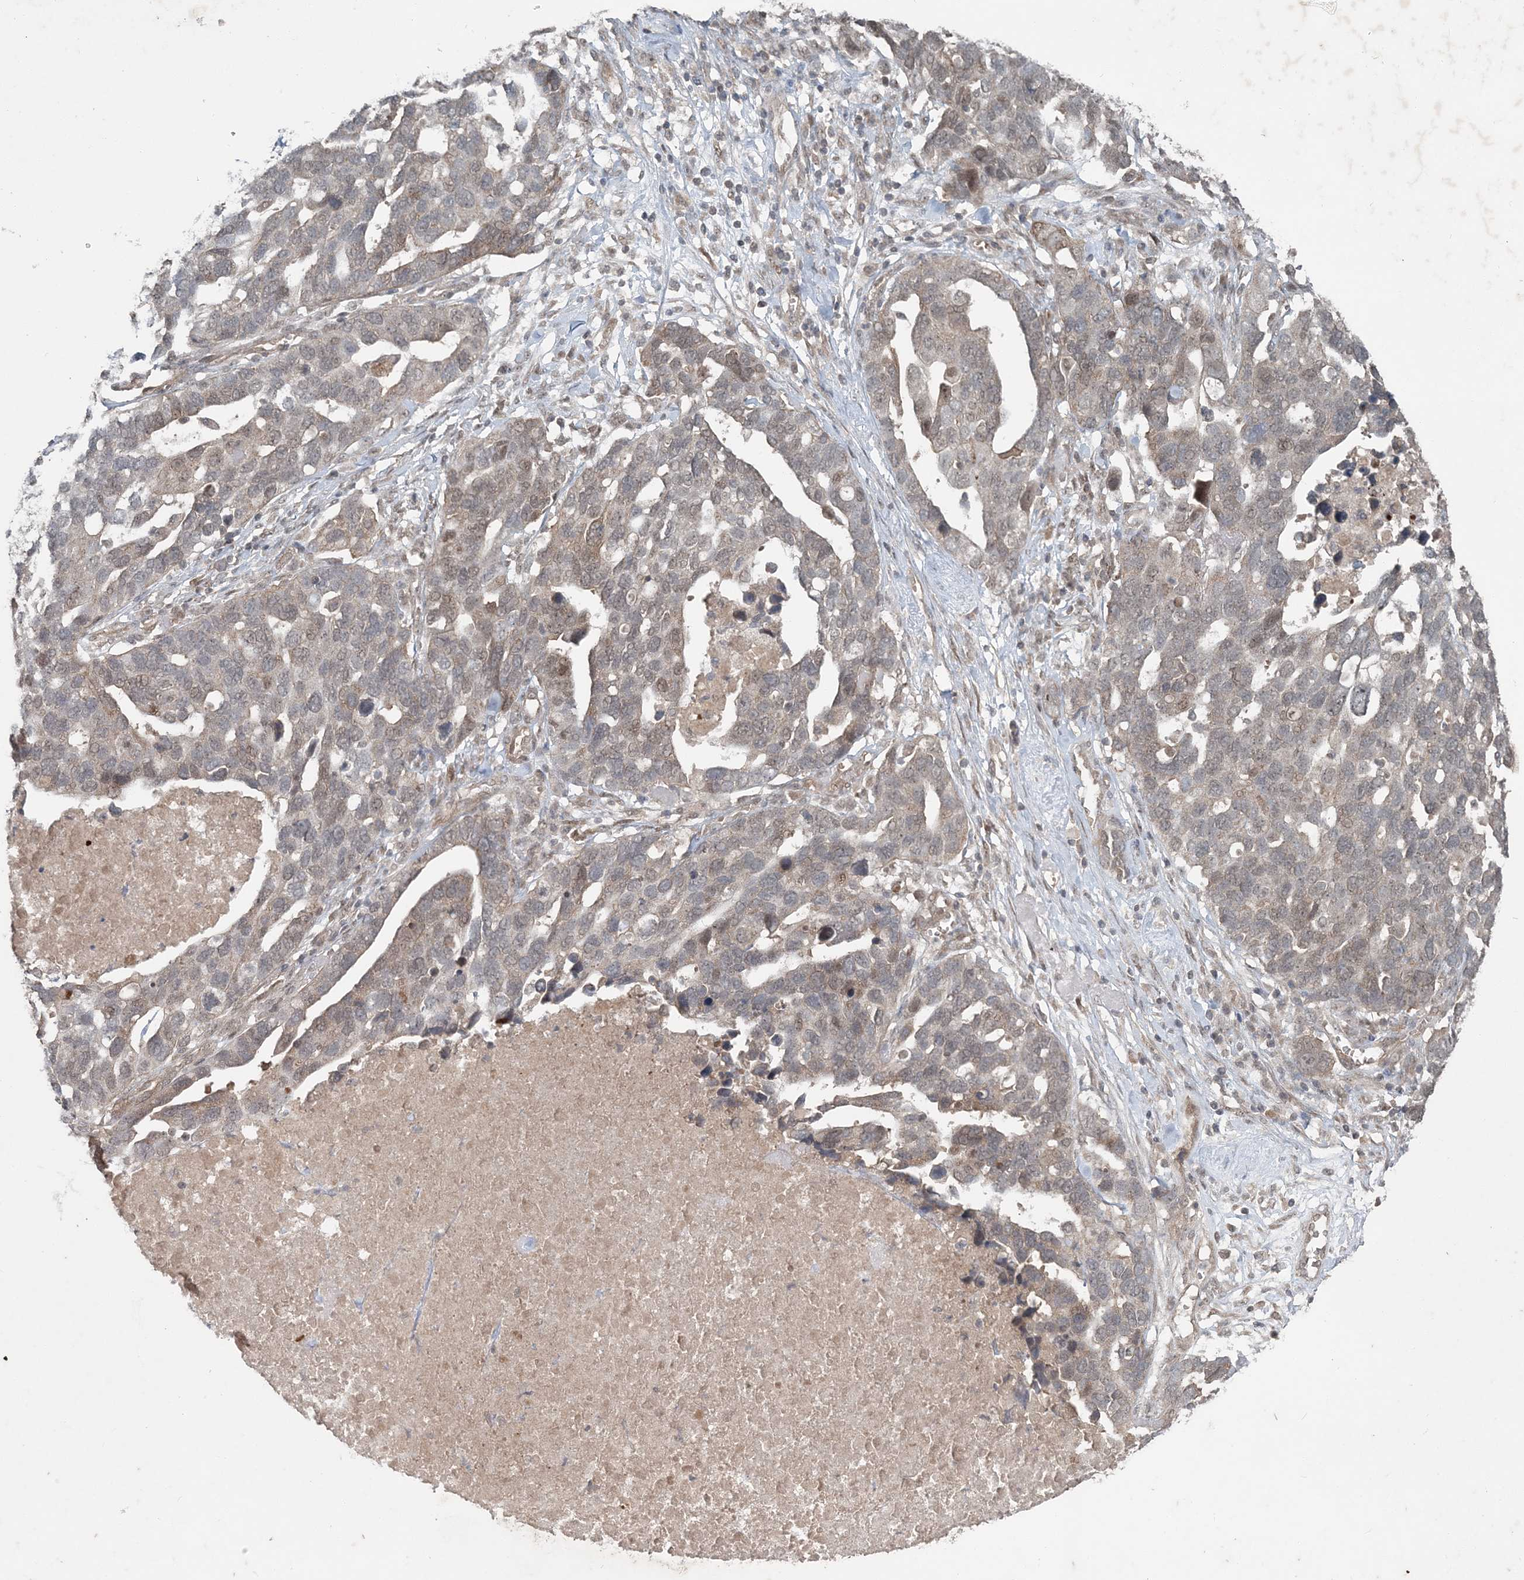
{"staining": {"intensity": "weak", "quantity": "25%-75%", "location": "cytoplasmic/membranous,nuclear"}, "tissue": "ovarian cancer", "cell_type": "Tumor cells", "image_type": "cancer", "snomed": [{"axis": "morphology", "description": "Cystadenocarcinoma, serous, NOS"}, {"axis": "topography", "description": "Ovary"}], "caption": "There is low levels of weak cytoplasmic/membranous and nuclear positivity in tumor cells of serous cystadenocarcinoma (ovarian), as demonstrated by immunohistochemical staining (brown color).", "gene": "FBXL17", "patient": {"sex": "female", "age": 54}}